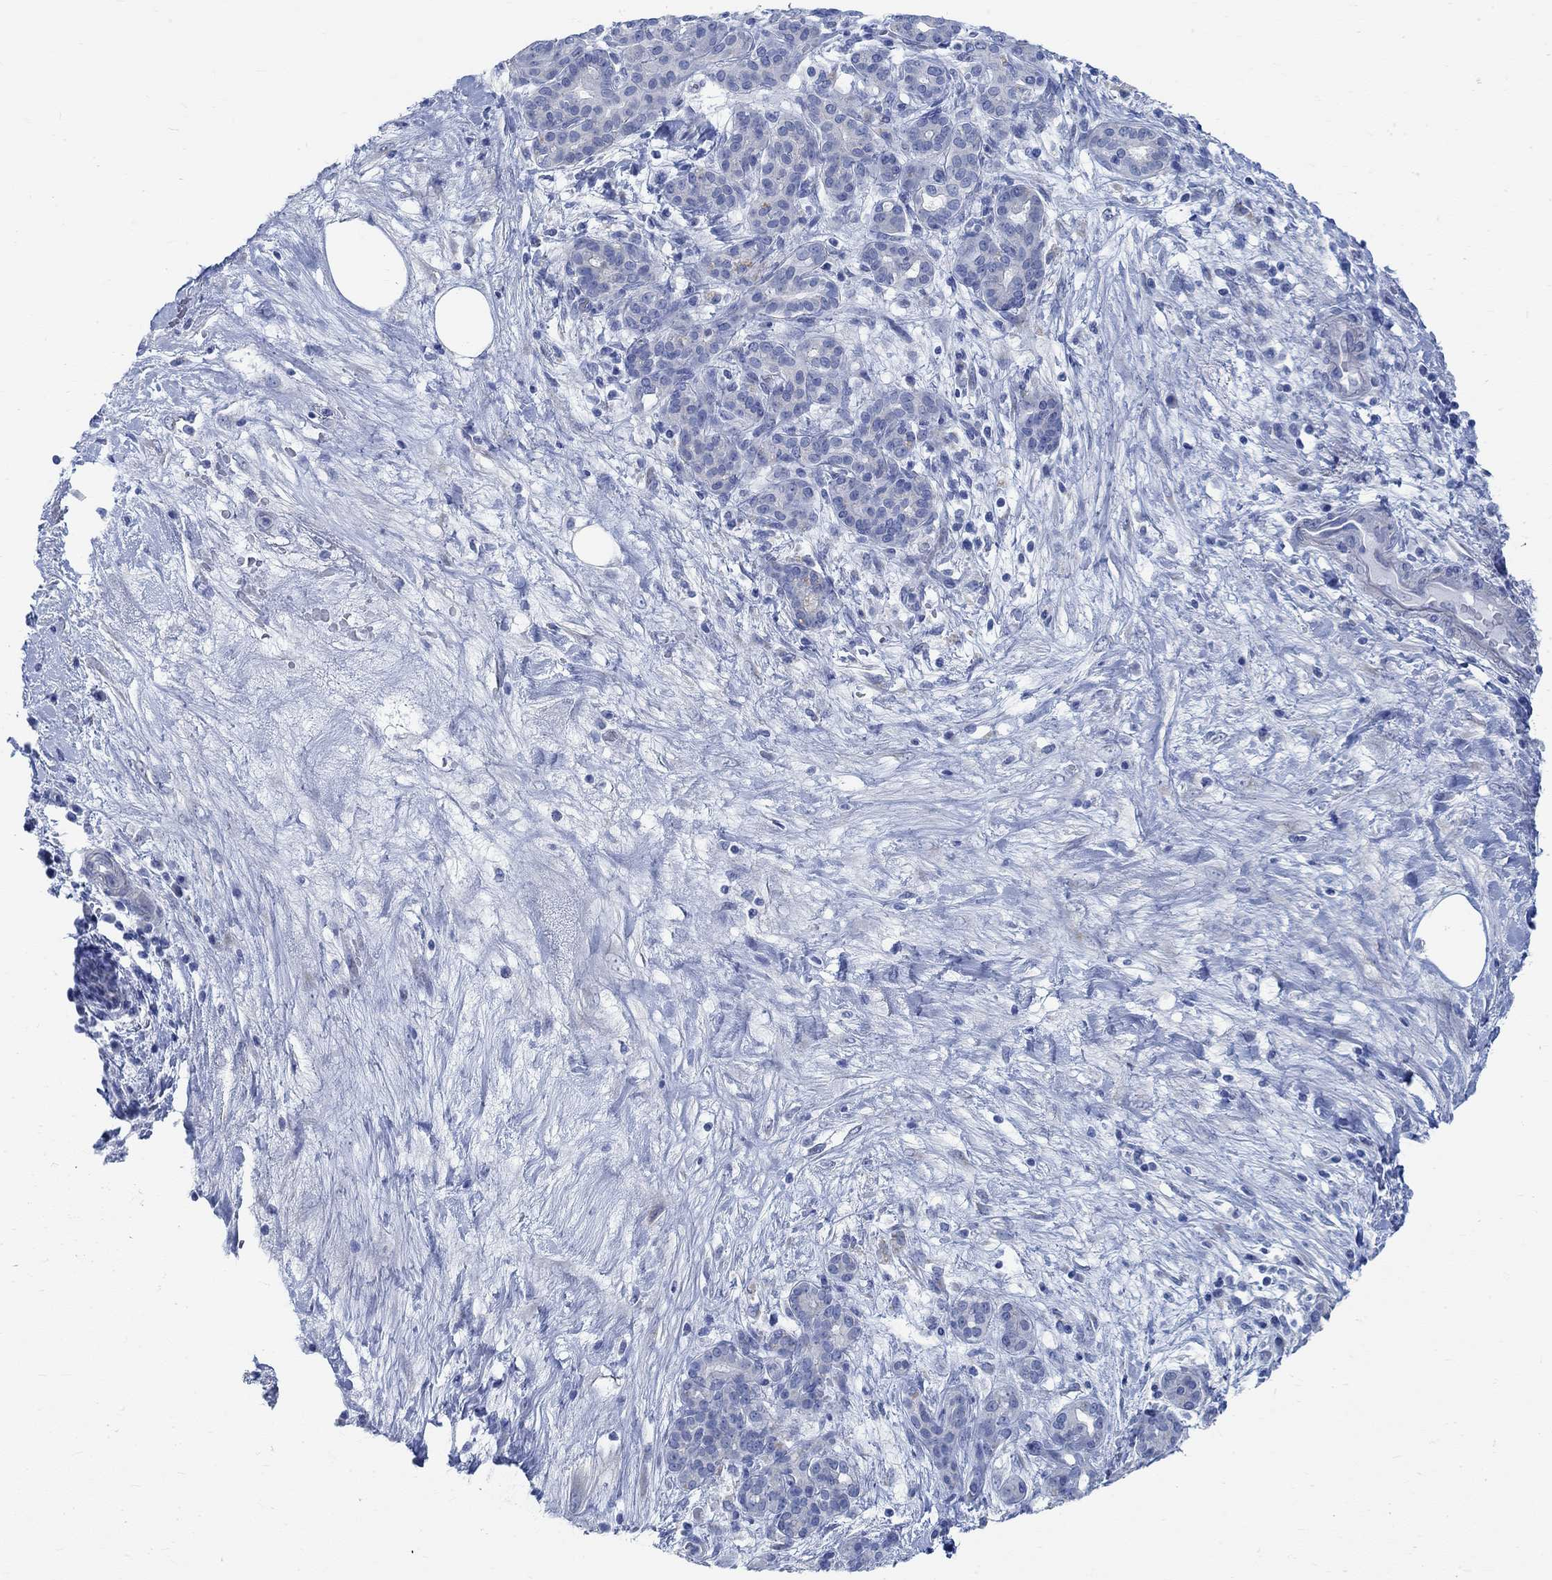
{"staining": {"intensity": "moderate", "quantity": "<25%", "location": "nuclear"}, "tissue": "pancreatic cancer", "cell_type": "Tumor cells", "image_type": "cancer", "snomed": [{"axis": "morphology", "description": "Adenocarcinoma, NOS"}, {"axis": "topography", "description": "Pancreas"}], "caption": "Protein staining demonstrates moderate nuclear expression in about <25% of tumor cells in pancreatic cancer. (brown staining indicates protein expression, while blue staining denotes nuclei).", "gene": "RBM20", "patient": {"sex": "male", "age": 44}}